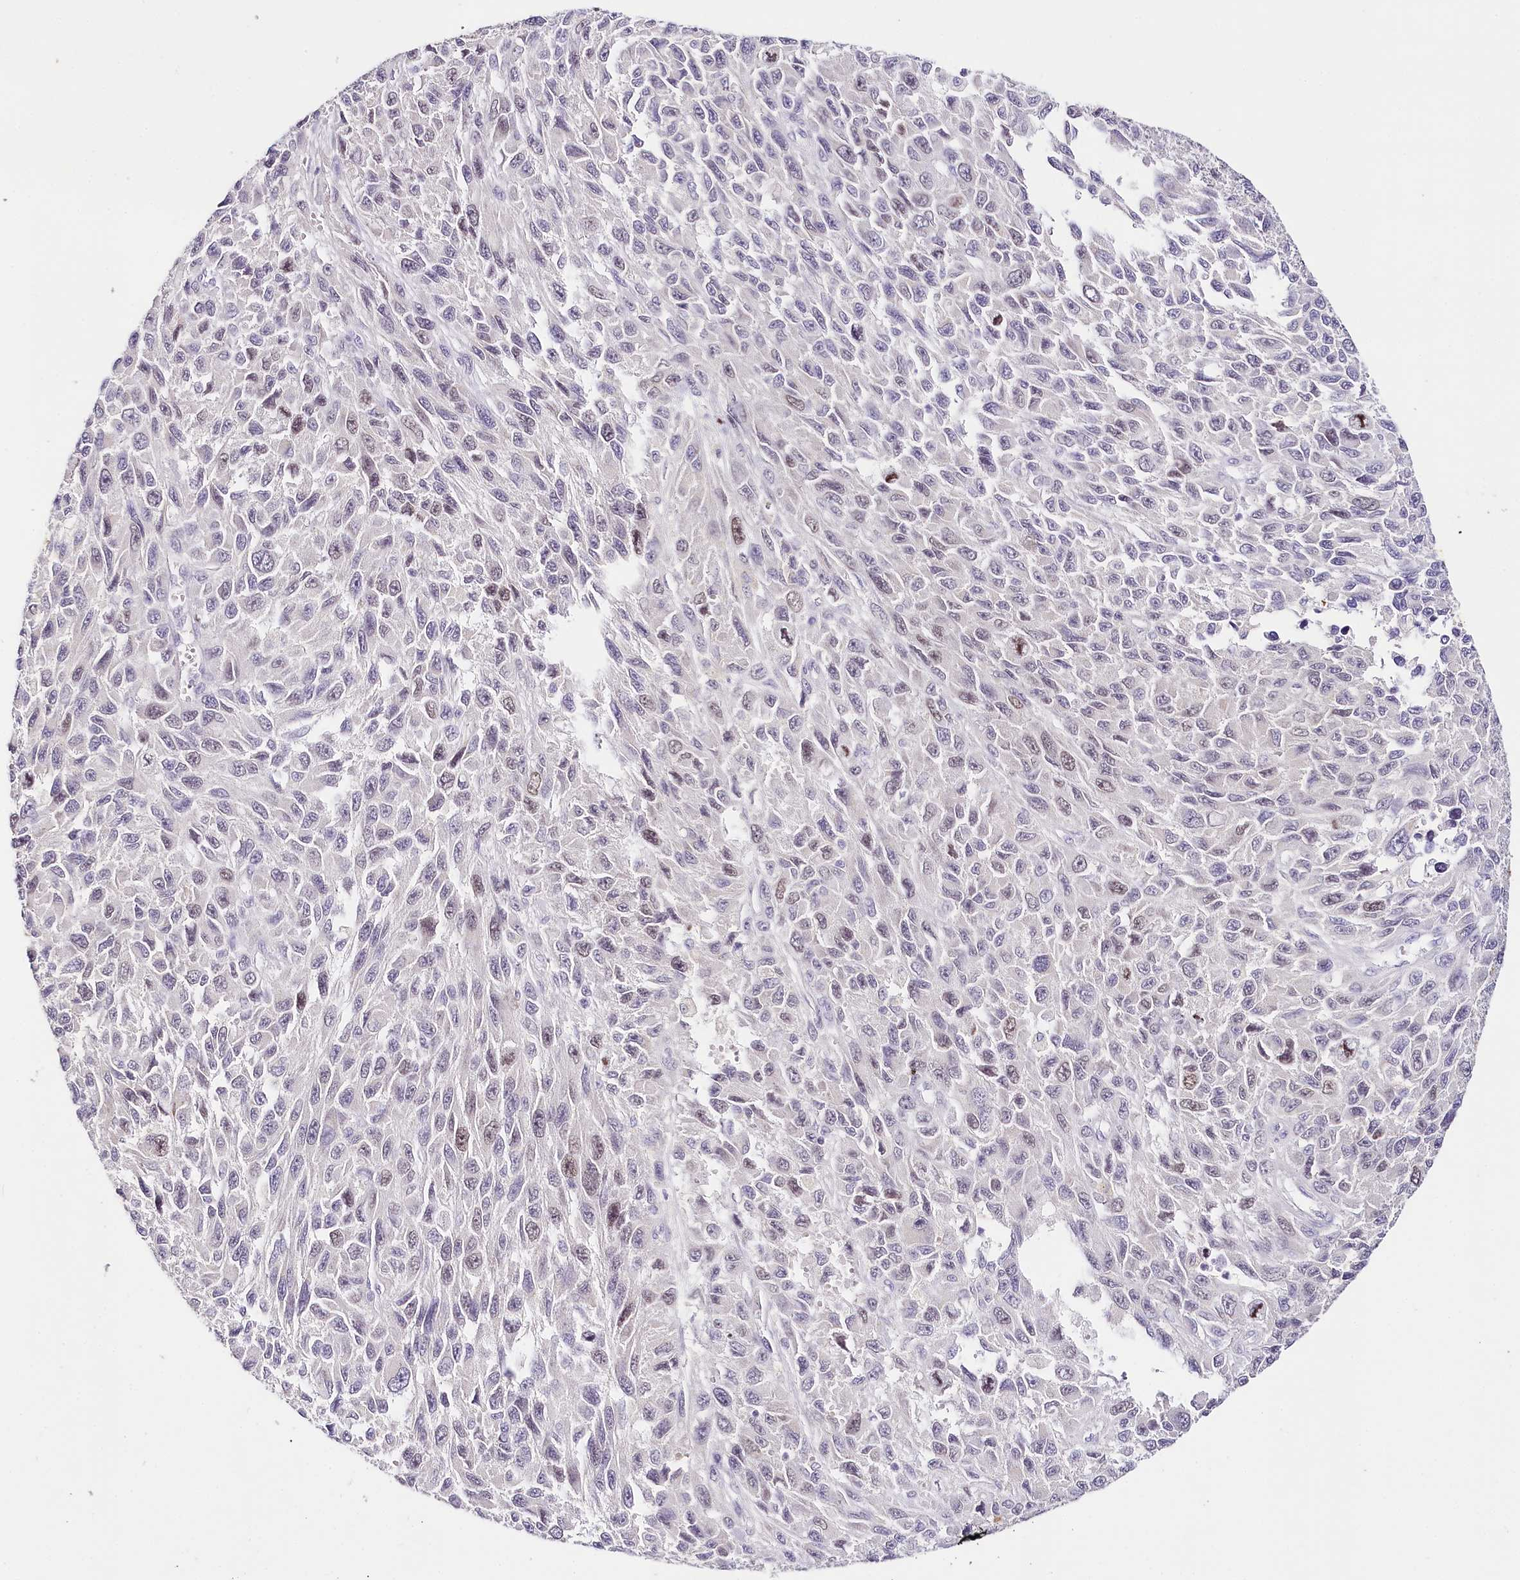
{"staining": {"intensity": "weak", "quantity": "<25%", "location": "nuclear"}, "tissue": "melanoma", "cell_type": "Tumor cells", "image_type": "cancer", "snomed": [{"axis": "morphology", "description": "Normal tissue, NOS"}, {"axis": "morphology", "description": "Malignant melanoma, NOS"}, {"axis": "topography", "description": "Skin"}], "caption": "Histopathology image shows no protein staining in tumor cells of malignant melanoma tissue. (DAB (3,3'-diaminobenzidine) immunohistochemistry with hematoxylin counter stain).", "gene": "TP53", "patient": {"sex": "female", "age": 96}}